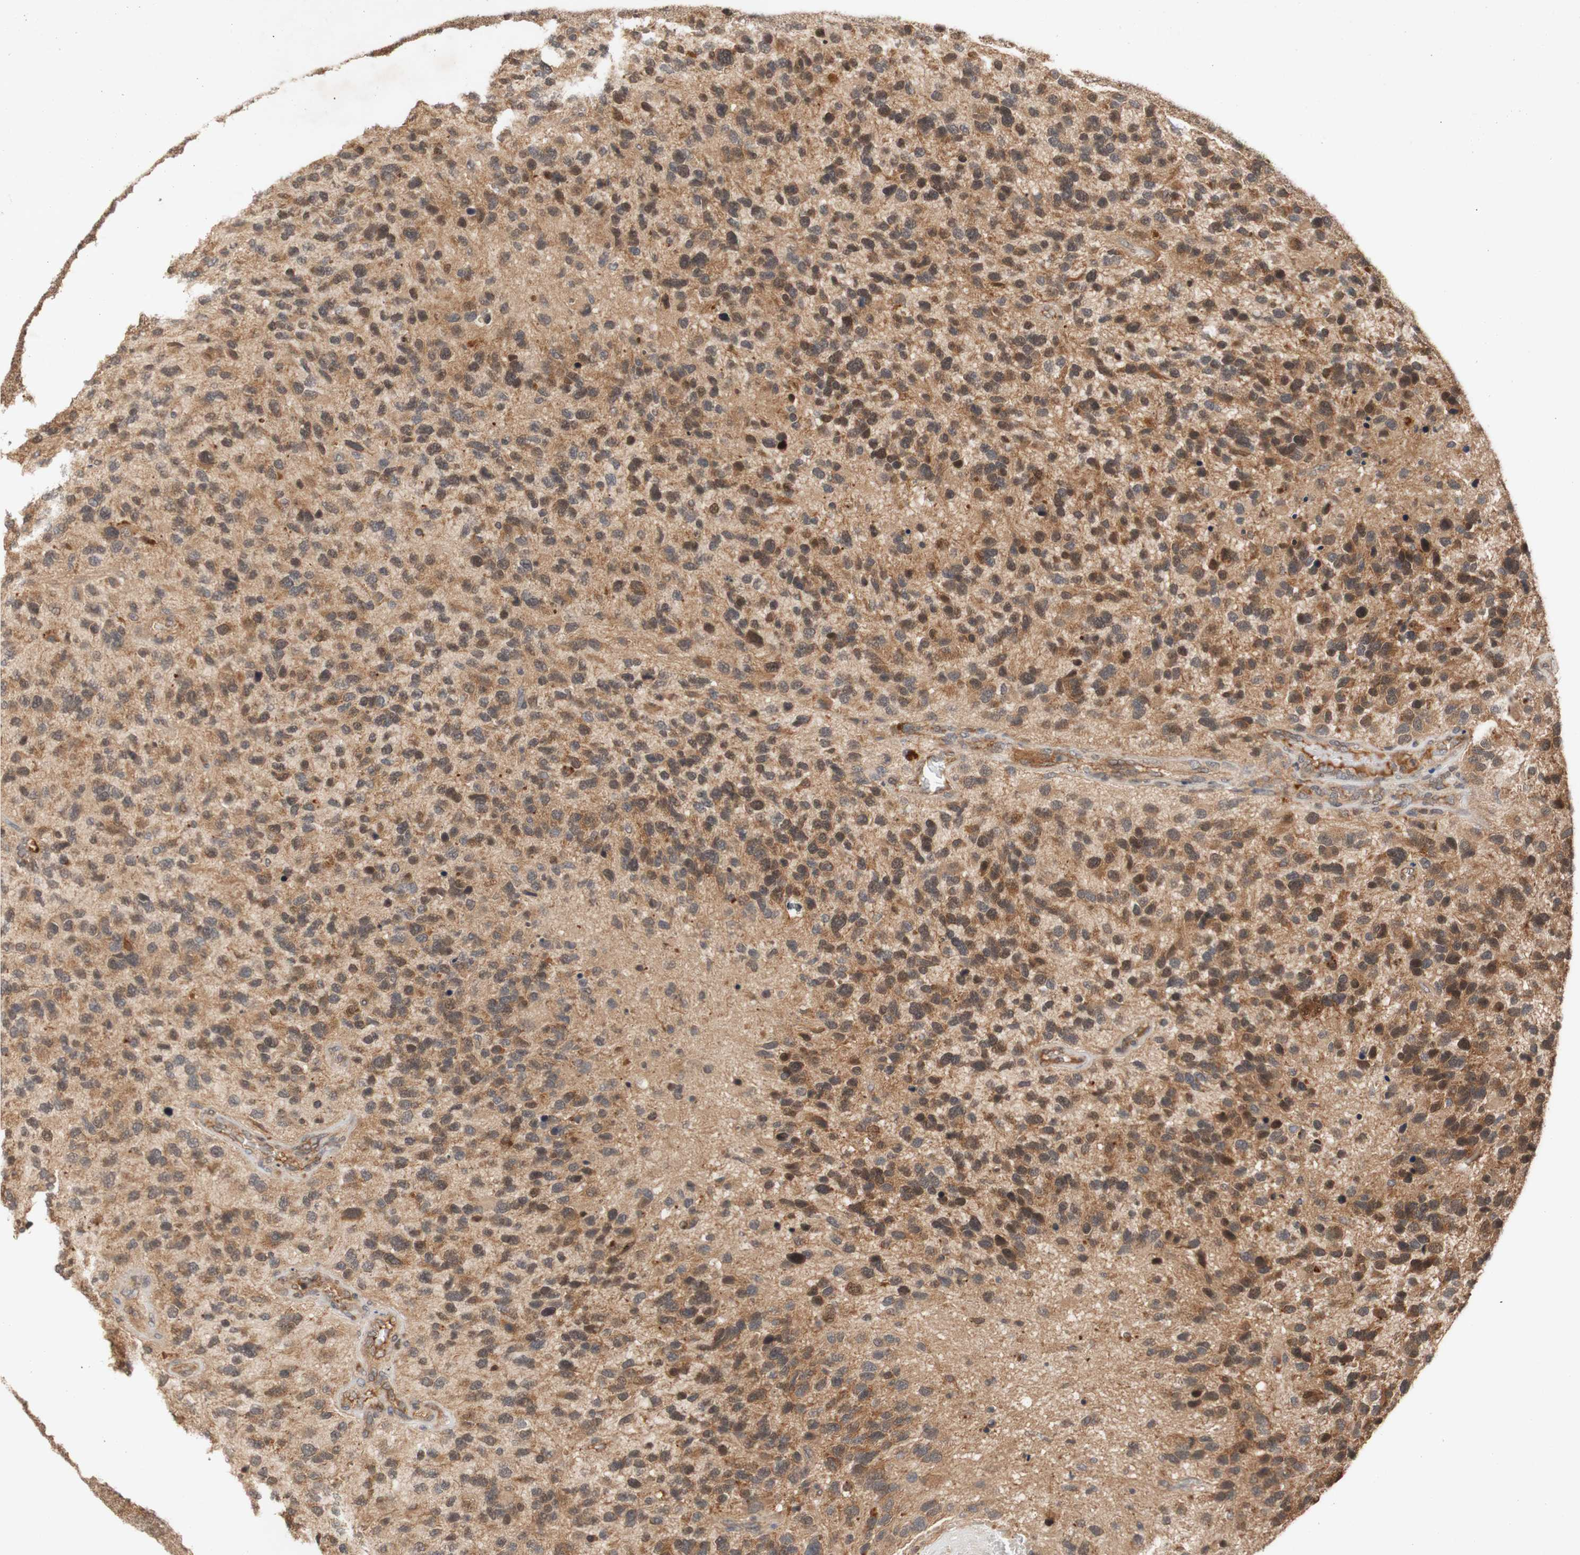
{"staining": {"intensity": "moderate", "quantity": ">75%", "location": "cytoplasmic/membranous"}, "tissue": "glioma", "cell_type": "Tumor cells", "image_type": "cancer", "snomed": [{"axis": "morphology", "description": "Glioma, malignant, High grade"}, {"axis": "topography", "description": "Brain"}], "caption": "Immunohistochemistry (IHC) (DAB (3,3'-diaminobenzidine)) staining of human glioma shows moderate cytoplasmic/membranous protein staining in about >75% of tumor cells.", "gene": "PIN1", "patient": {"sex": "female", "age": 58}}